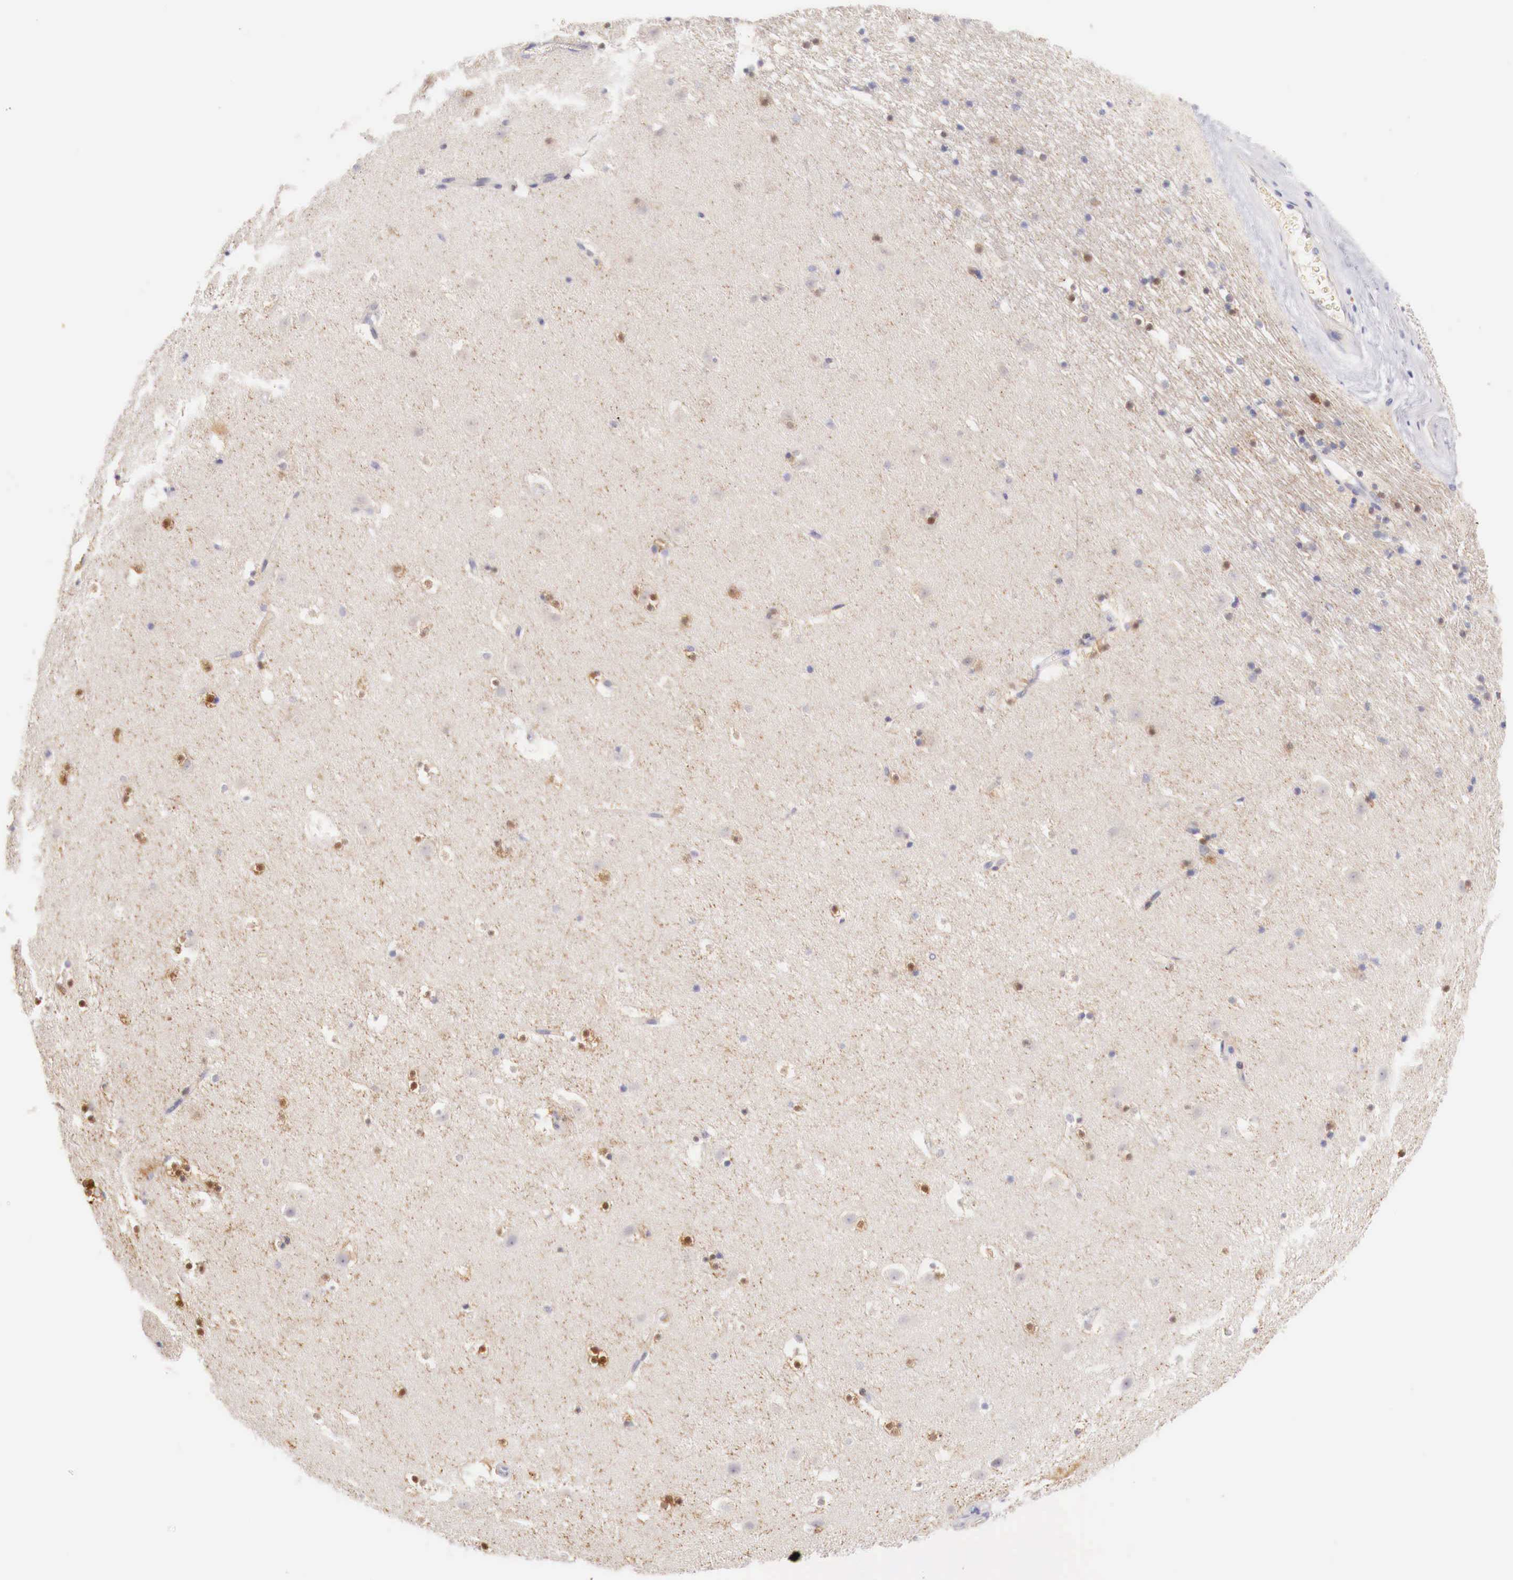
{"staining": {"intensity": "weak", "quantity": "25%-75%", "location": "cytoplasmic/membranous"}, "tissue": "caudate", "cell_type": "Glial cells", "image_type": "normal", "snomed": [{"axis": "morphology", "description": "Normal tissue, NOS"}, {"axis": "topography", "description": "Lateral ventricle wall"}], "caption": "Caudate stained with immunohistochemistry (IHC) shows weak cytoplasmic/membranous positivity in about 25%-75% of glial cells. The protein of interest is shown in brown color, while the nuclei are stained blue.", "gene": "ITIH6", "patient": {"sex": "male", "age": 45}}